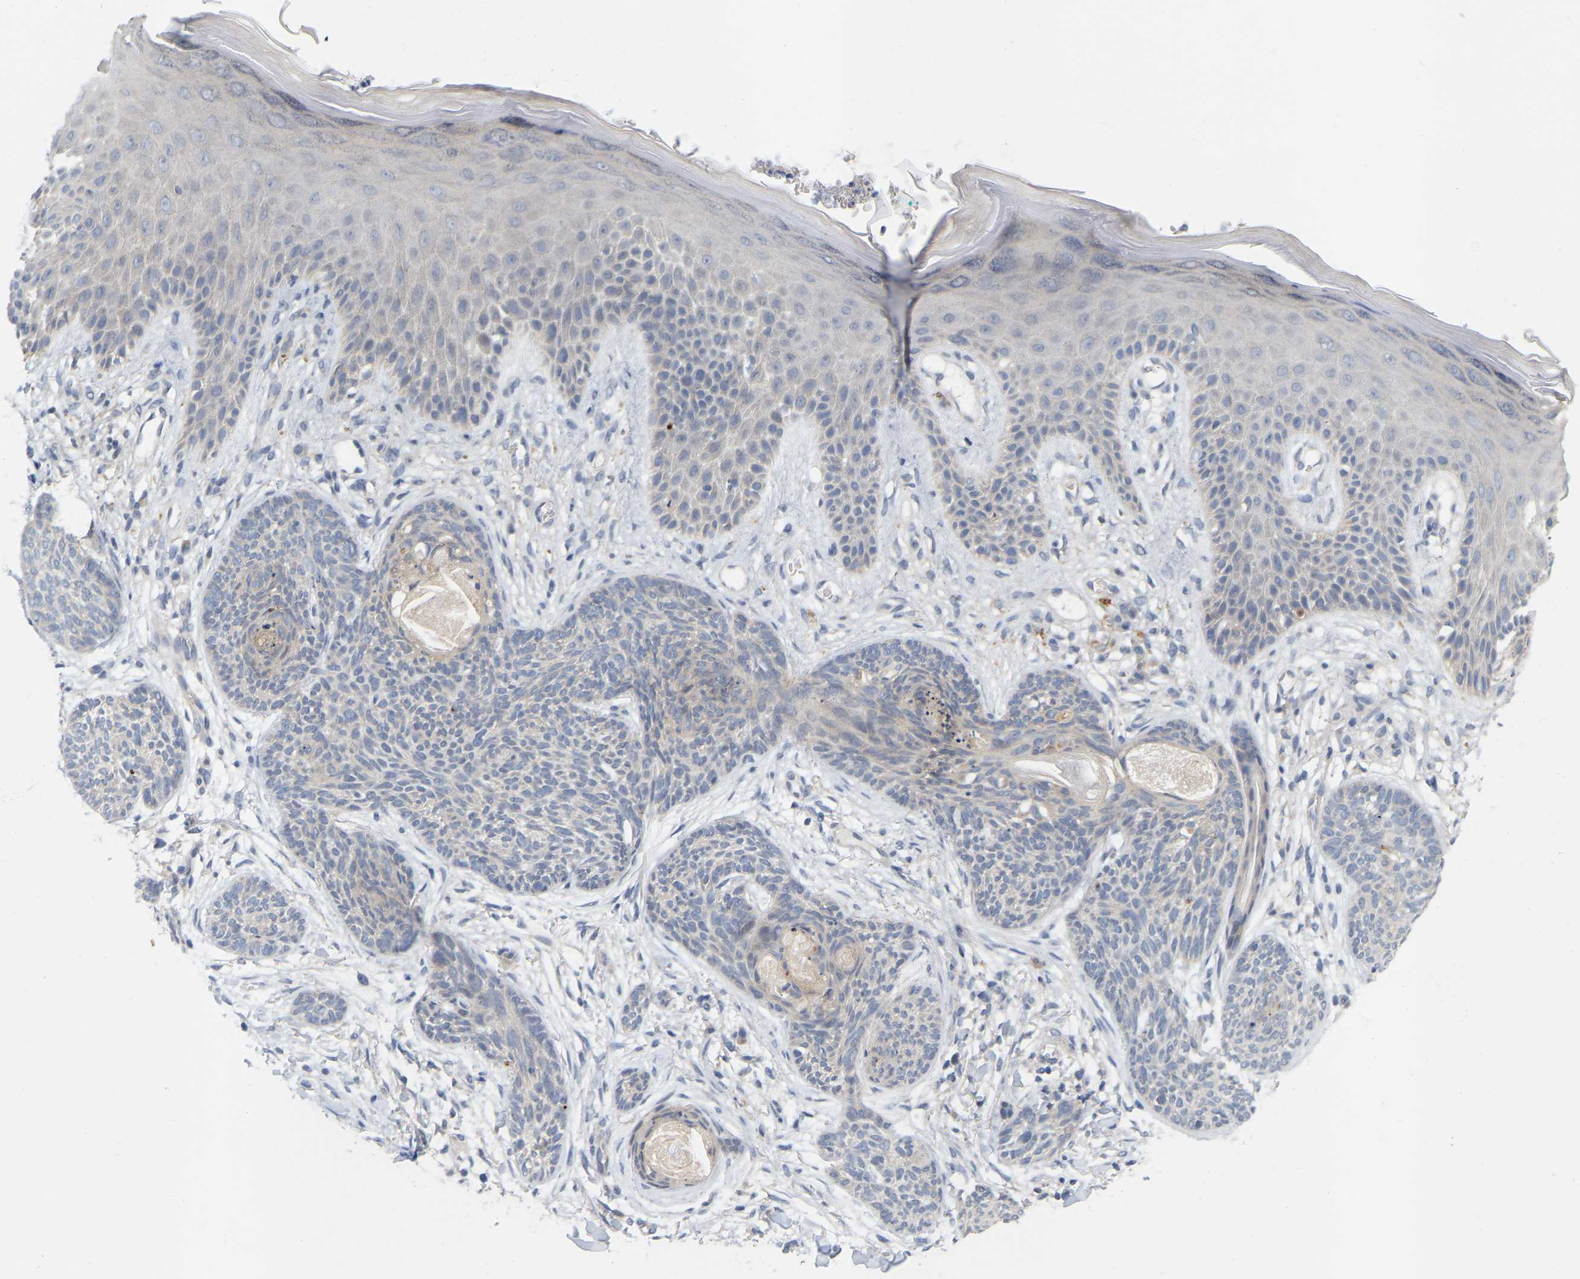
{"staining": {"intensity": "negative", "quantity": "none", "location": "none"}, "tissue": "skin cancer", "cell_type": "Tumor cells", "image_type": "cancer", "snomed": [{"axis": "morphology", "description": "Basal cell carcinoma"}, {"axis": "topography", "description": "Skin"}], "caption": "A micrograph of skin cancer (basal cell carcinoma) stained for a protein demonstrates no brown staining in tumor cells.", "gene": "WIPI2", "patient": {"sex": "female", "age": 59}}